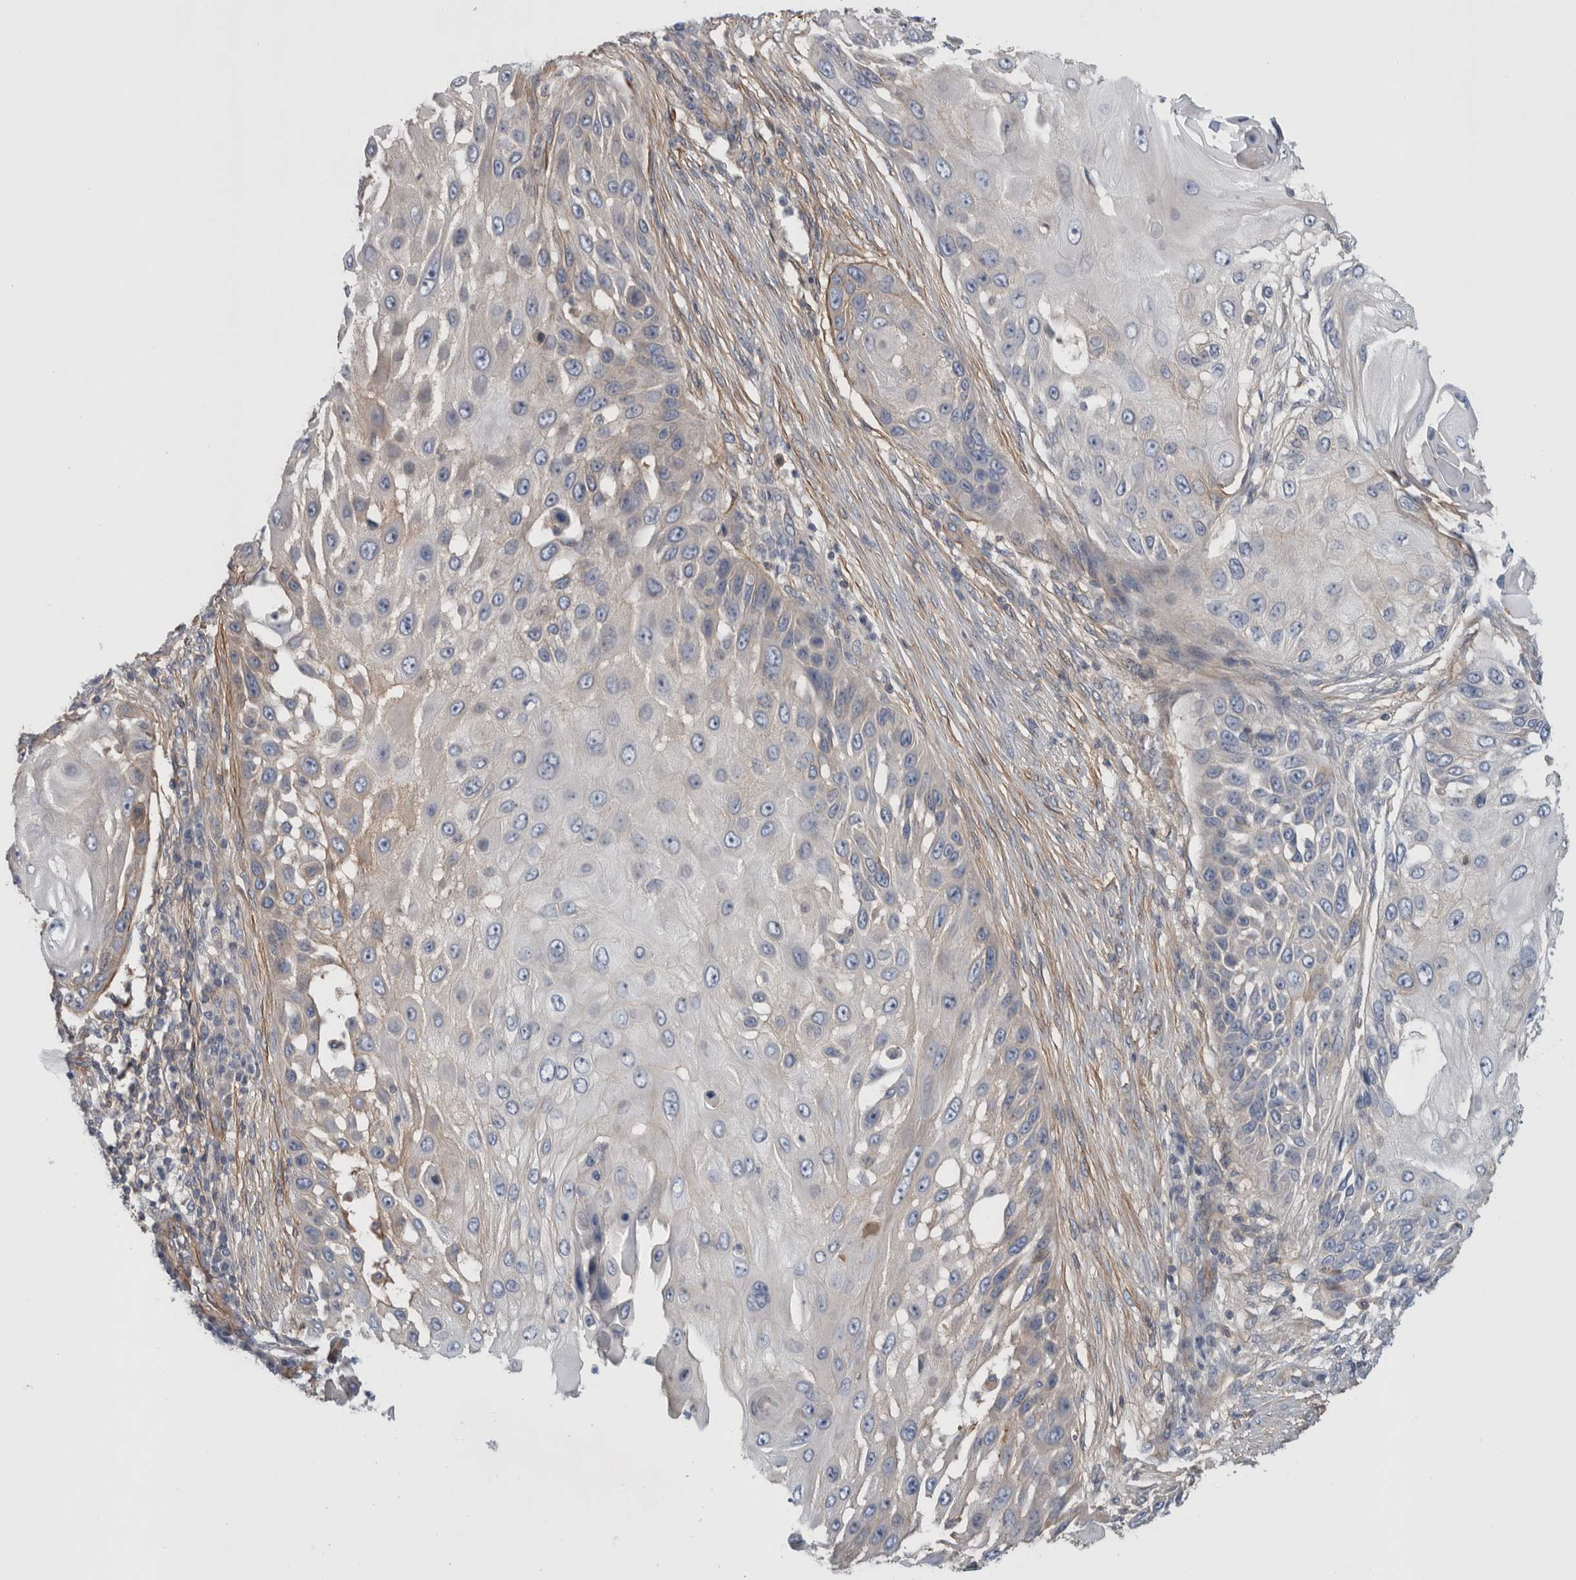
{"staining": {"intensity": "negative", "quantity": "none", "location": "none"}, "tissue": "skin cancer", "cell_type": "Tumor cells", "image_type": "cancer", "snomed": [{"axis": "morphology", "description": "Squamous cell carcinoma, NOS"}, {"axis": "topography", "description": "Skin"}], "caption": "The photomicrograph displays no significant expression in tumor cells of skin cancer.", "gene": "CFI", "patient": {"sex": "female", "age": 44}}